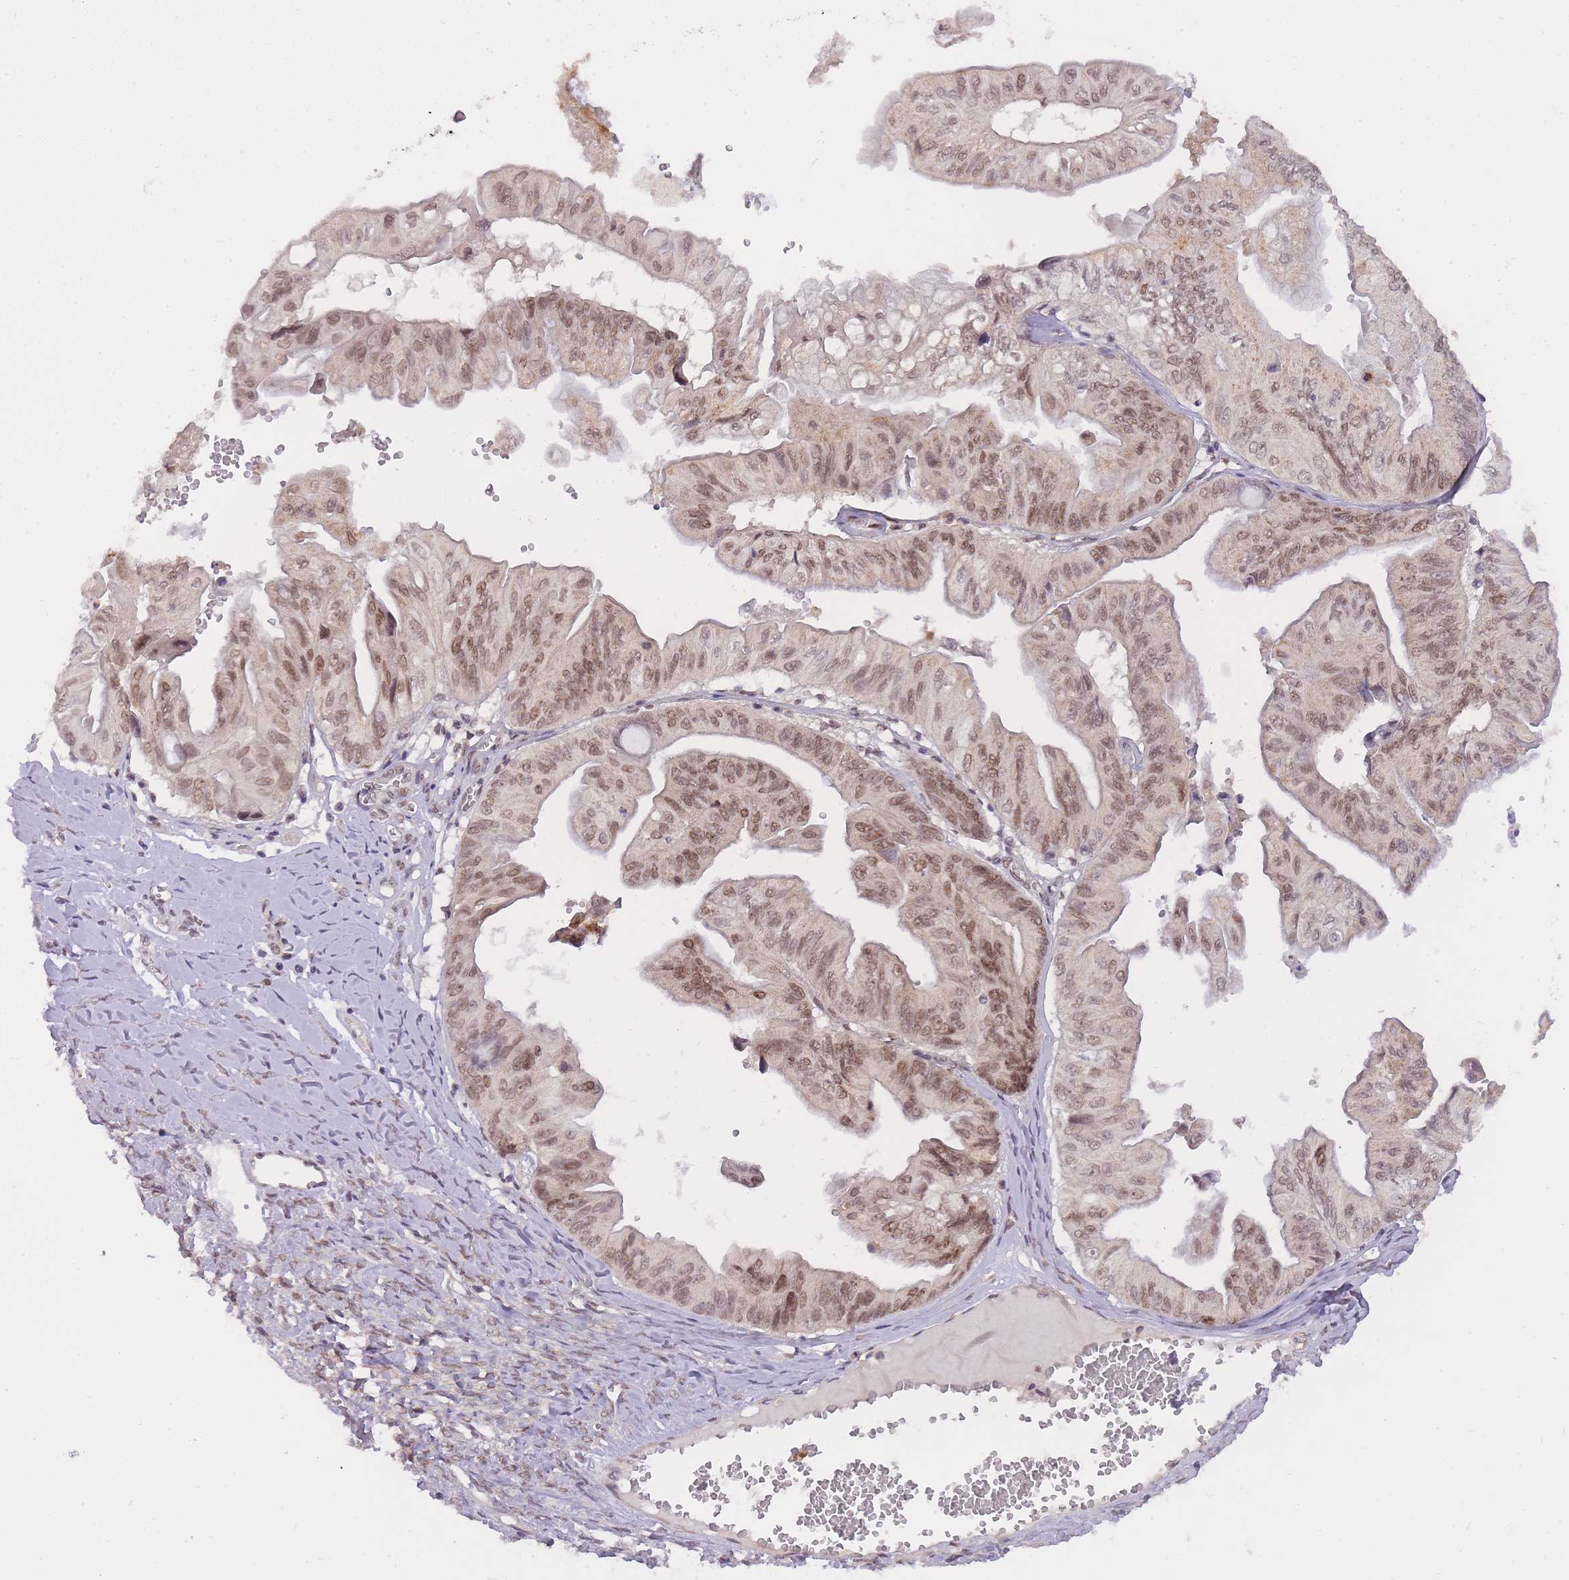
{"staining": {"intensity": "moderate", "quantity": ">75%", "location": "nuclear"}, "tissue": "ovarian cancer", "cell_type": "Tumor cells", "image_type": "cancer", "snomed": [{"axis": "morphology", "description": "Cystadenocarcinoma, mucinous, NOS"}, {"axis": "topography", "description": "Ovary"}], "caption": "Brown immunohistochemical staining in mucinous cystadenocarcinoma (ovarian) displays moderate nuclear staining in approximately >75% of tumor cells.", "gene": "TIGD1", "patient": {"sex": "female", "age": 61}}